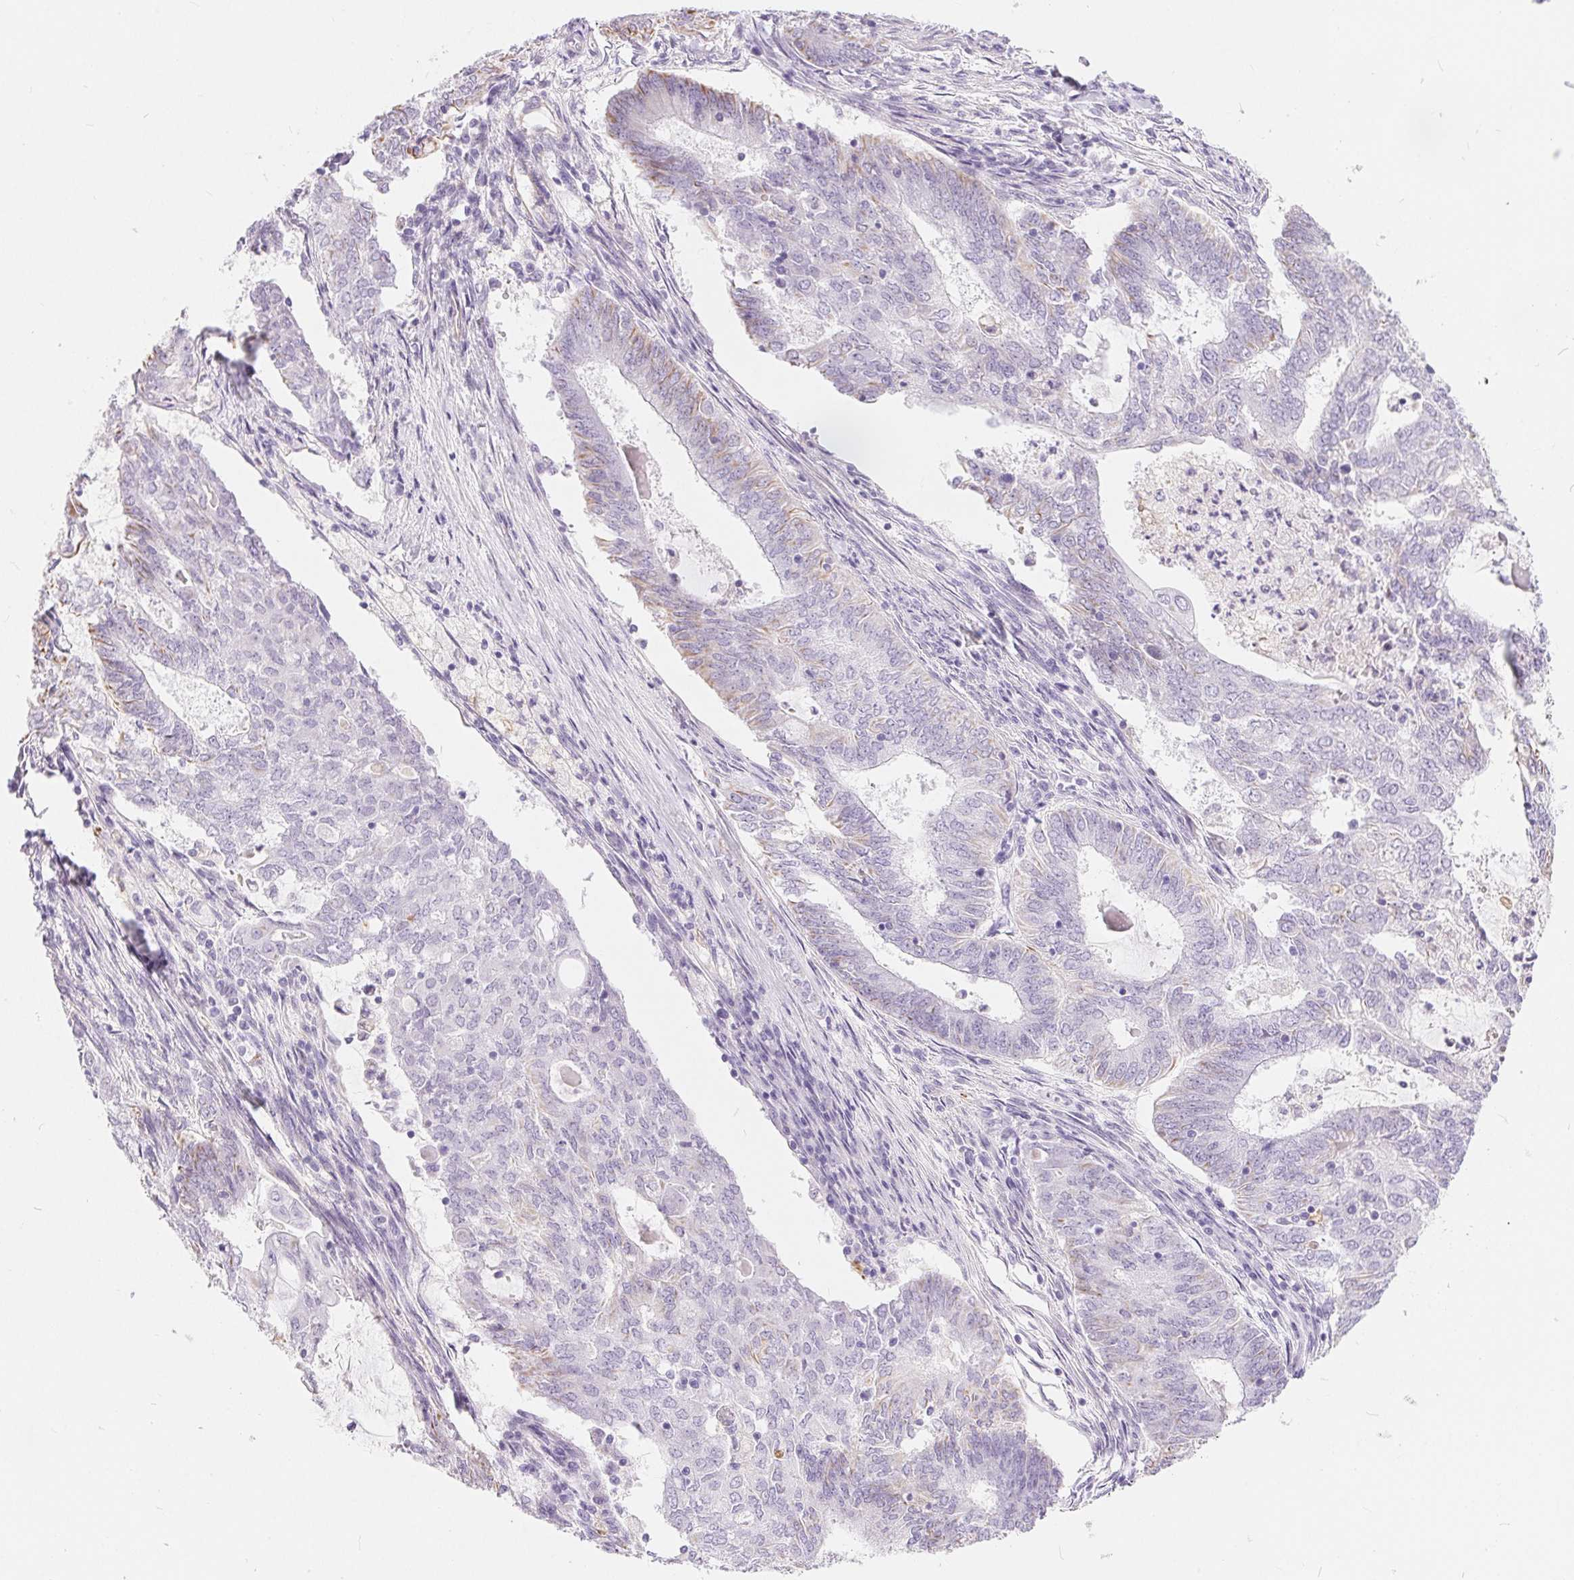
{"staining": {"intensity": "weak", "quantity": "<25%", "location": "cytoplasmic/membranous"}, "tissue": "endometrial cancer", "cell_type": "Tumor cells", "image_type": "cancer", "snomed": [{"axis": "morphology", "description": "Adenocarcinoma, NOS"}, {"axis": "topography", "description": "Endometrium"}], "caption": "There is no significant positivity in tumor cells of endometrial cancer (adenocarcinoma).", "gene": "GFAP", "patient": {"sex": "female", "age": 62}}